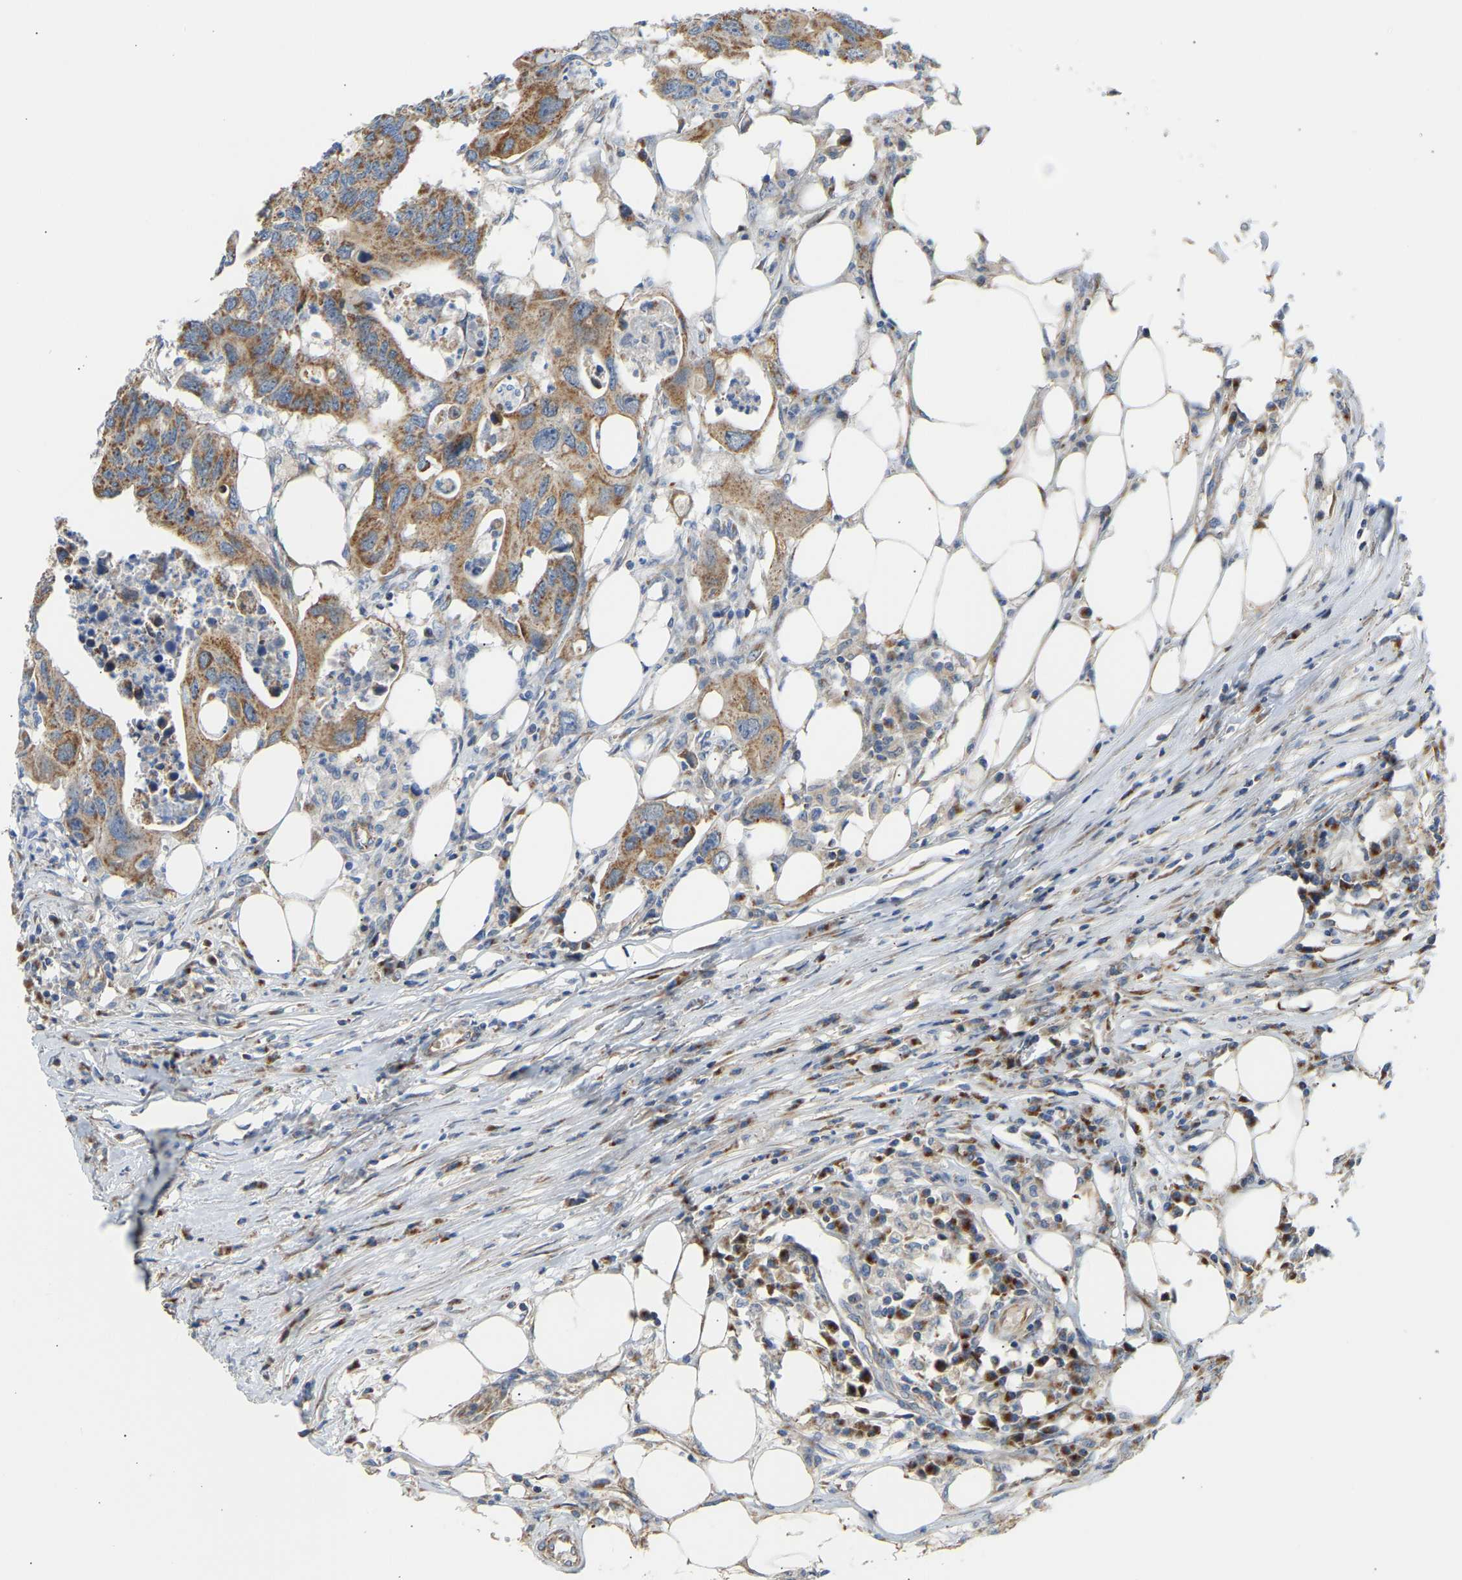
{"staining": {"intensity": "moderate", "quantity": ">75%", "location": "cytoplasmic/membranous"}, "tissue": "colorectal cancer", "cell_type": "Tumor cells", "image_type": "cancer", "snomed": [{"axis": "morphology", "description": "Adenocarcinoma, NOS"}, {"axis": "topography", "description": "Colon"}], "caption": "Adenocarcinoma (colorectal) was stained to show a protein in brown. There is medium levels of moderate cytoplasmic/membranous expression in approximately >75% of tumor cells. (Brightfield microscopy of DAB IHC at high magnification).", "gene": "YIPF2", "patient": {"sex": "male", "age": 71}}